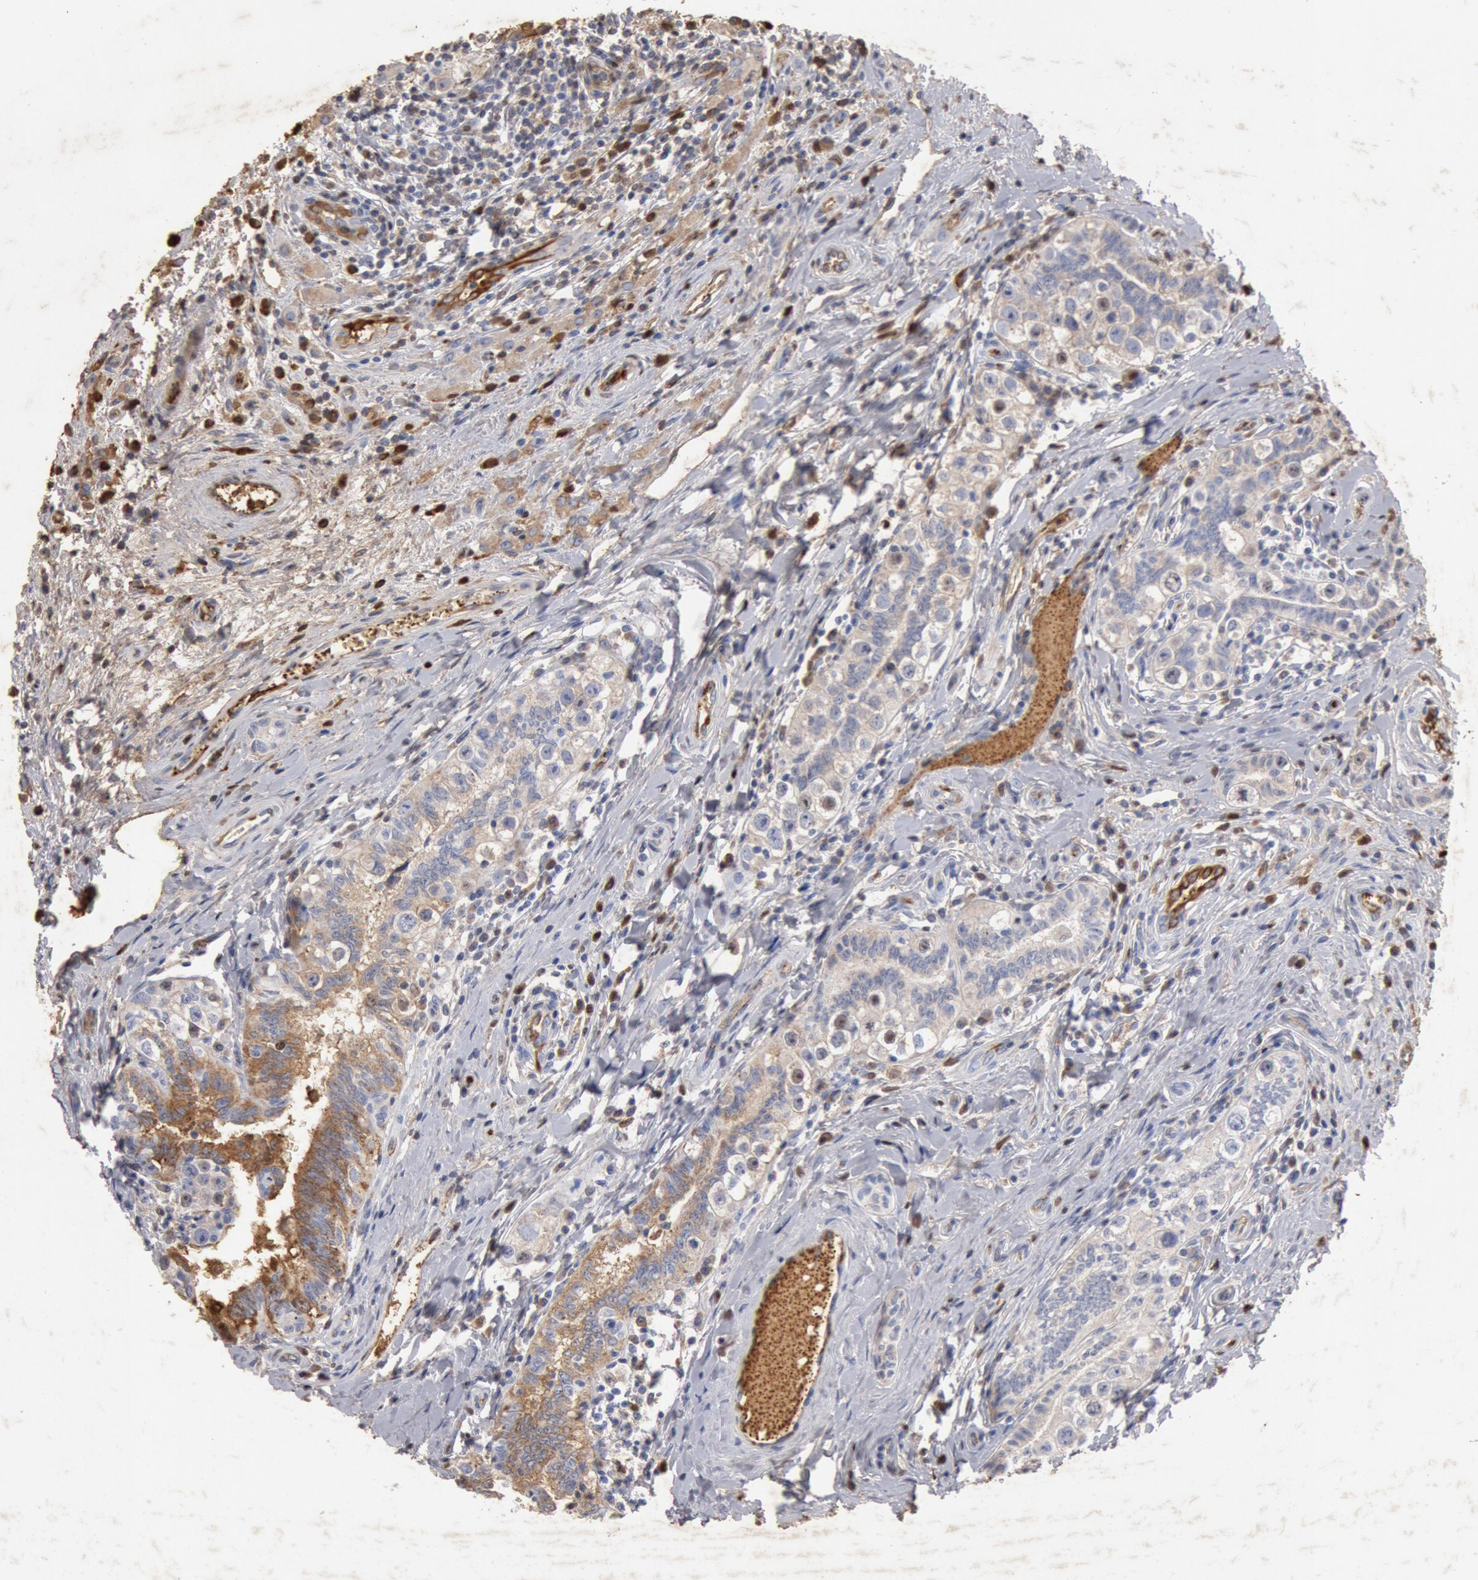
{"staining": {"intensity": "weak", "quantity": "25%-75%", "location": "cytoplasmic/membranous"}, "tissue": "testis cancer", "cell_type": "Tumor cells", "image_type": "cancer", "snomed": [{"axis": "morphology", "description": "Seminoma, NOS"}, {"axis": "topography", "description": "Testis"}], "caption": "Protein expression by IHC shows weak cytoplasmic/membranous expression in approximately 25%-75% of tumor cells in testis seminoma.", "gene": "FOXA2", "patient": {"sex": "male", "age": 32}}